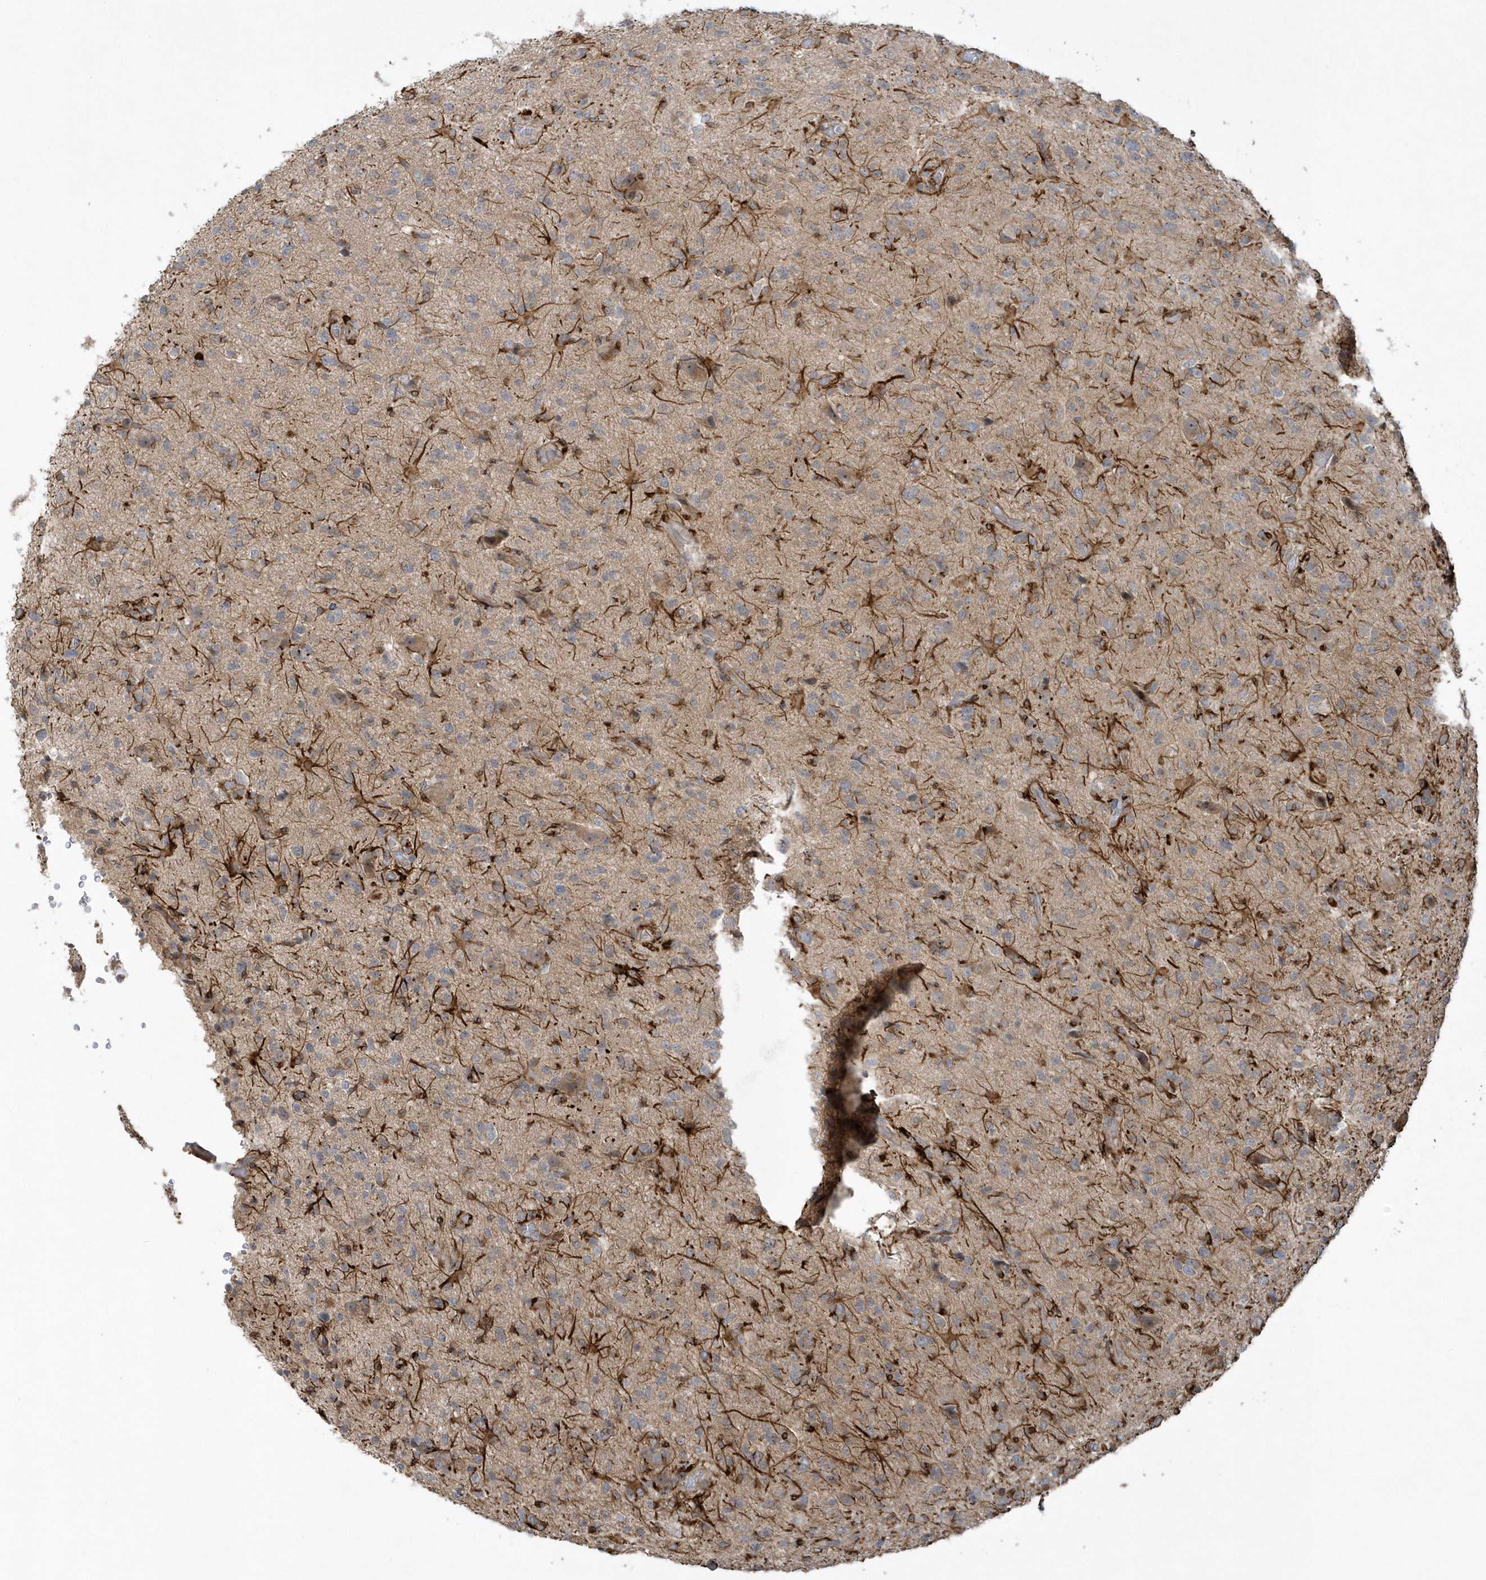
{"staining": {"intensity": "weak", "quantity": "<25%", "location": "cytoplasmic/membranous"}, "tissue": "glioma", "cell_type": "Tumor cells", "image_type": "cancer", "snomed": [{"axis": "morphology", "description": "Glioma, malignant, High grade"}, {"axis": "topography", "description": "Brain"}], "caption": "This is an immunohistochemistry (IHC) photomicrograph of human malignant glioma (high-grade). There is no positivity in tumor cells.", "gene": "THG1L", "patient": {"sex": "female", "age": 57}}